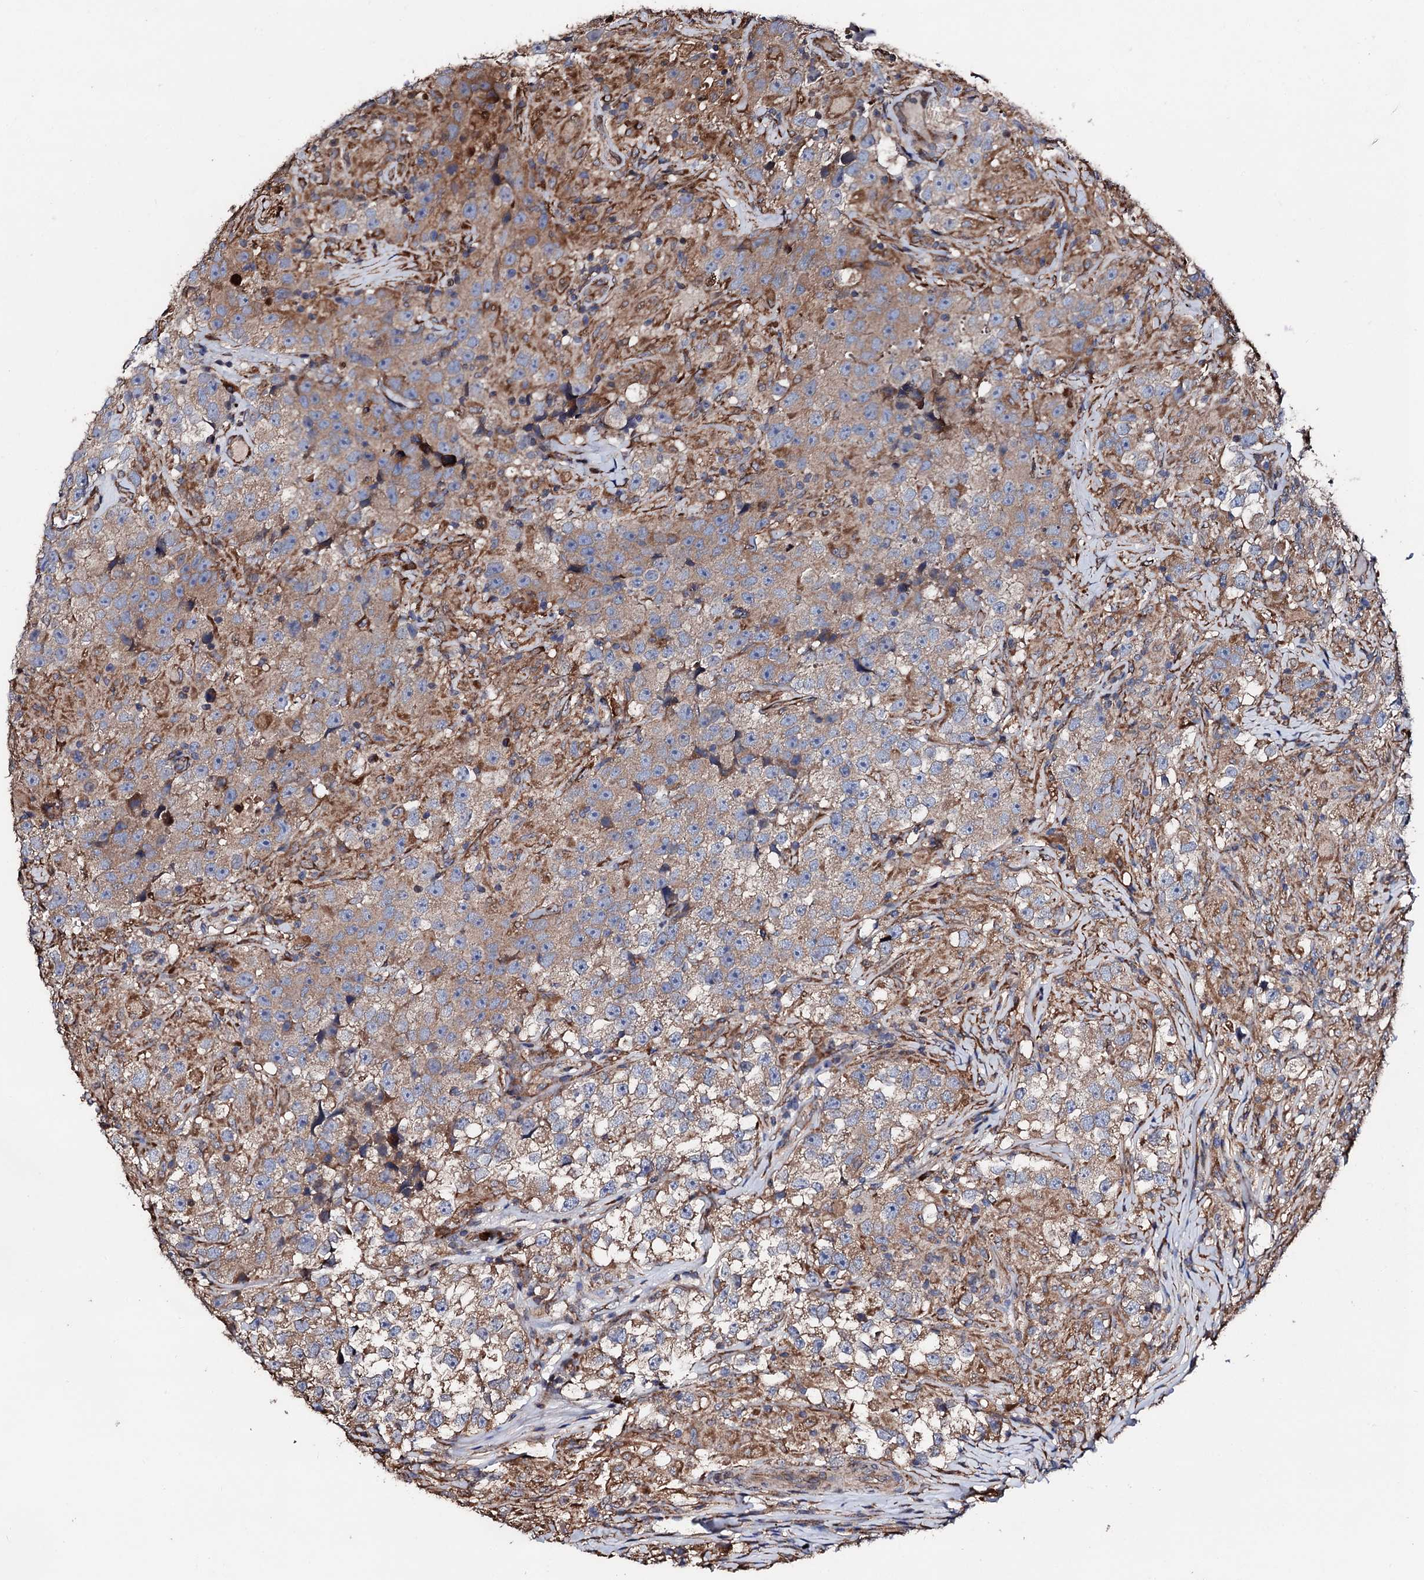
{"staining": {"intensity": "moderate", "quantity": ">75%", "location": "cytoplasmic/membranous"}, "tissue": "testis cancer", "cell_type": "Tumor cells", "image_type": "cancer", "snomed": [{"axis": "morphology", "description": "Seminoma, NOS"}, {"axis": "topography", "description": "Testis"}], "caption": "Immunohistochemistry (IHC) photomicrograph of neoplastic tissue: human testis cancer (seminoma) stained using immunohistochemistry (IHC) reveals medium levels of moderate protein expression localized specifically in the cytoplasmic/membranous of tumor cells, appearing as a cytoplasmic/membranous brown color.", "gene": "CKAP5", "patient": {"sex": "male", "age": 46}}